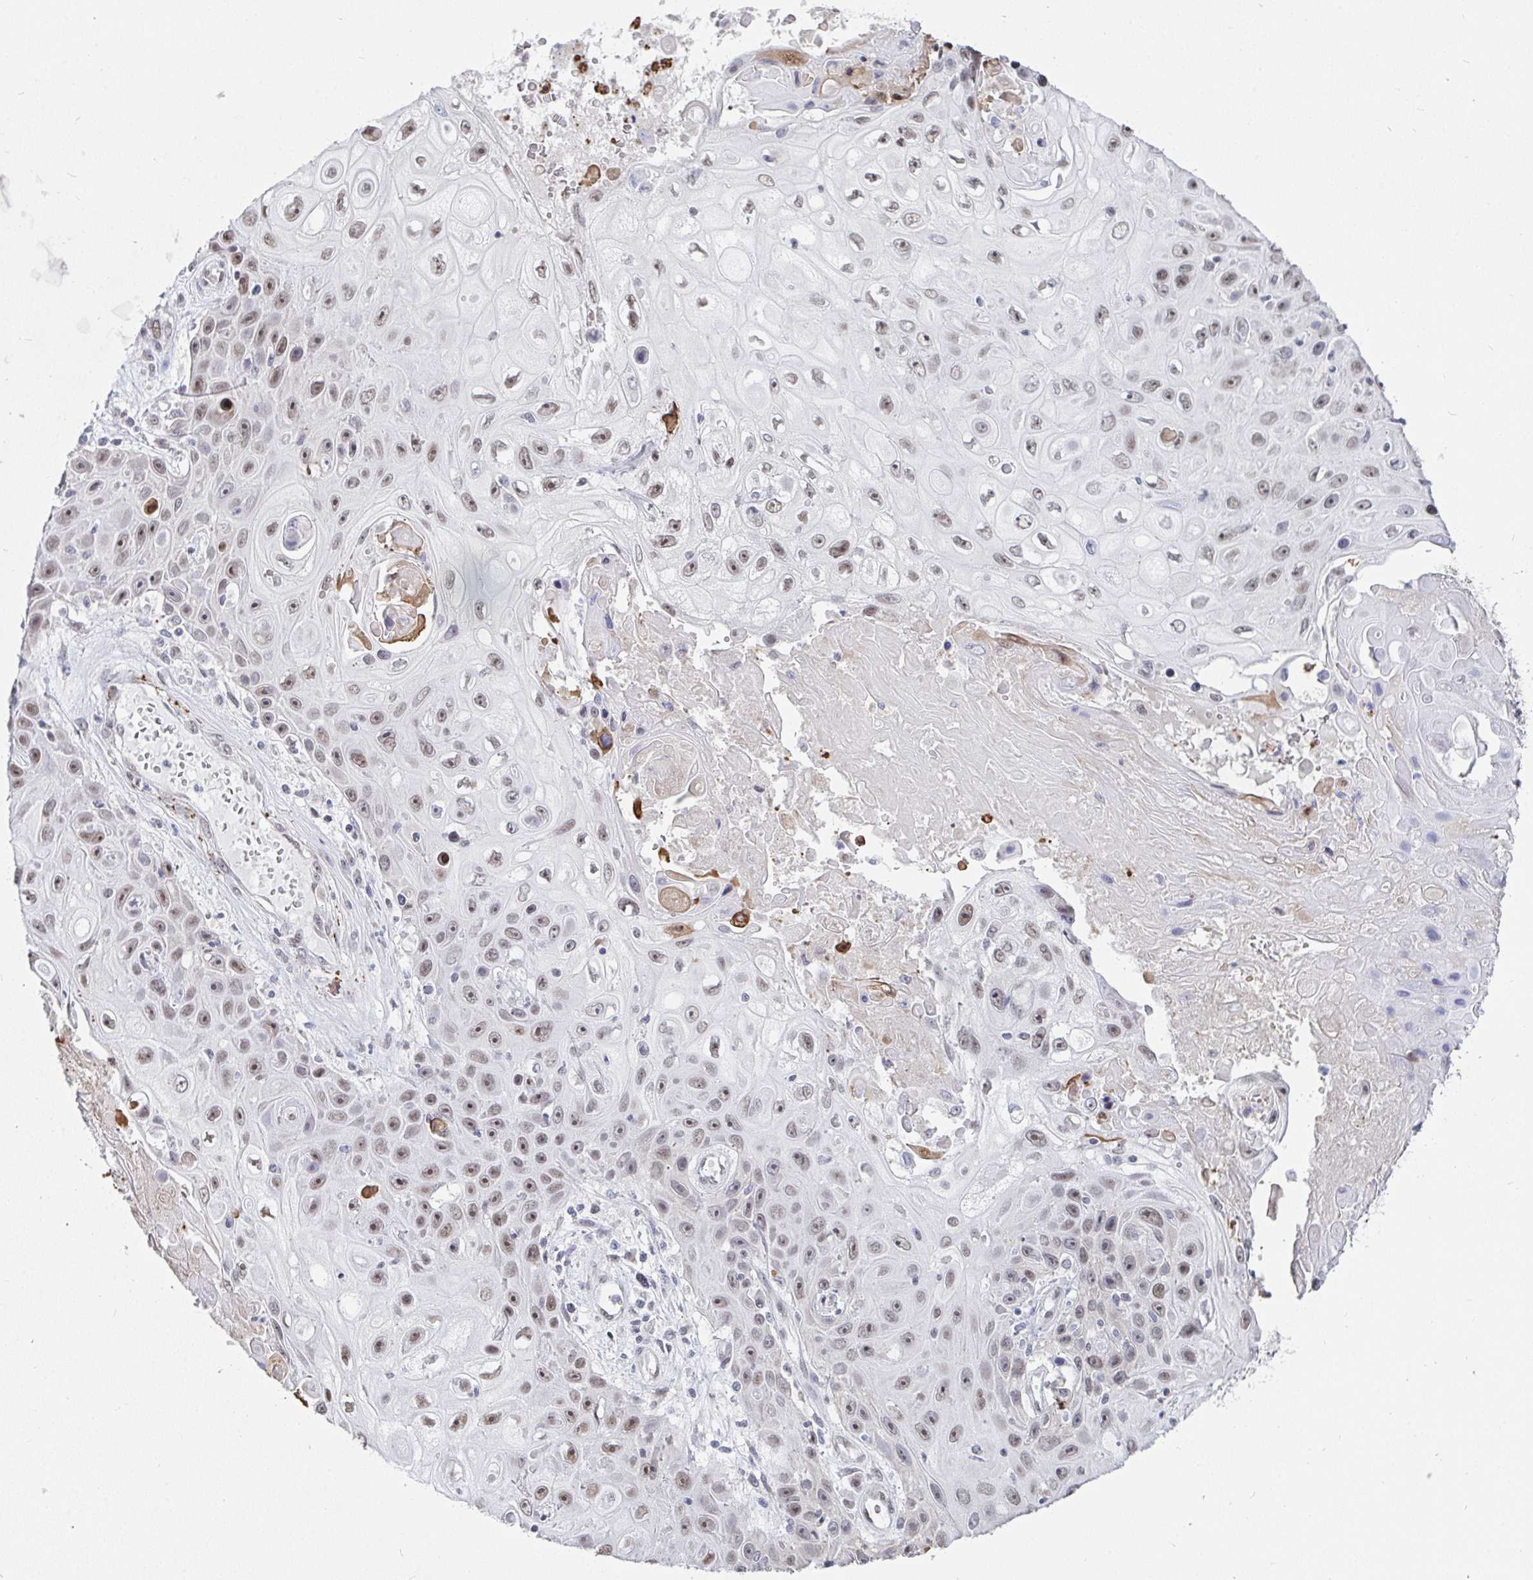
{"staining": {"intensity": "moderate", "quantity": ">75%", "location": "nuclear"}, "tissue": "skin cancer", "cell_type": "Tumor cells", "image_type": "cancer", "snomed": [{"axis": "morphology", "description": "Squamous cell carcinoma, NOS"}, {"axis": "topography", "description": "Skin"}], "caption": "Skin cancer stained with DAB immunohistochemistry (IHC) displays medium levels of moderate nuclear staining in about >75% of tumor cells.", "gene": "TRIP12", "patient": {"sex": "male", "age": 82}}